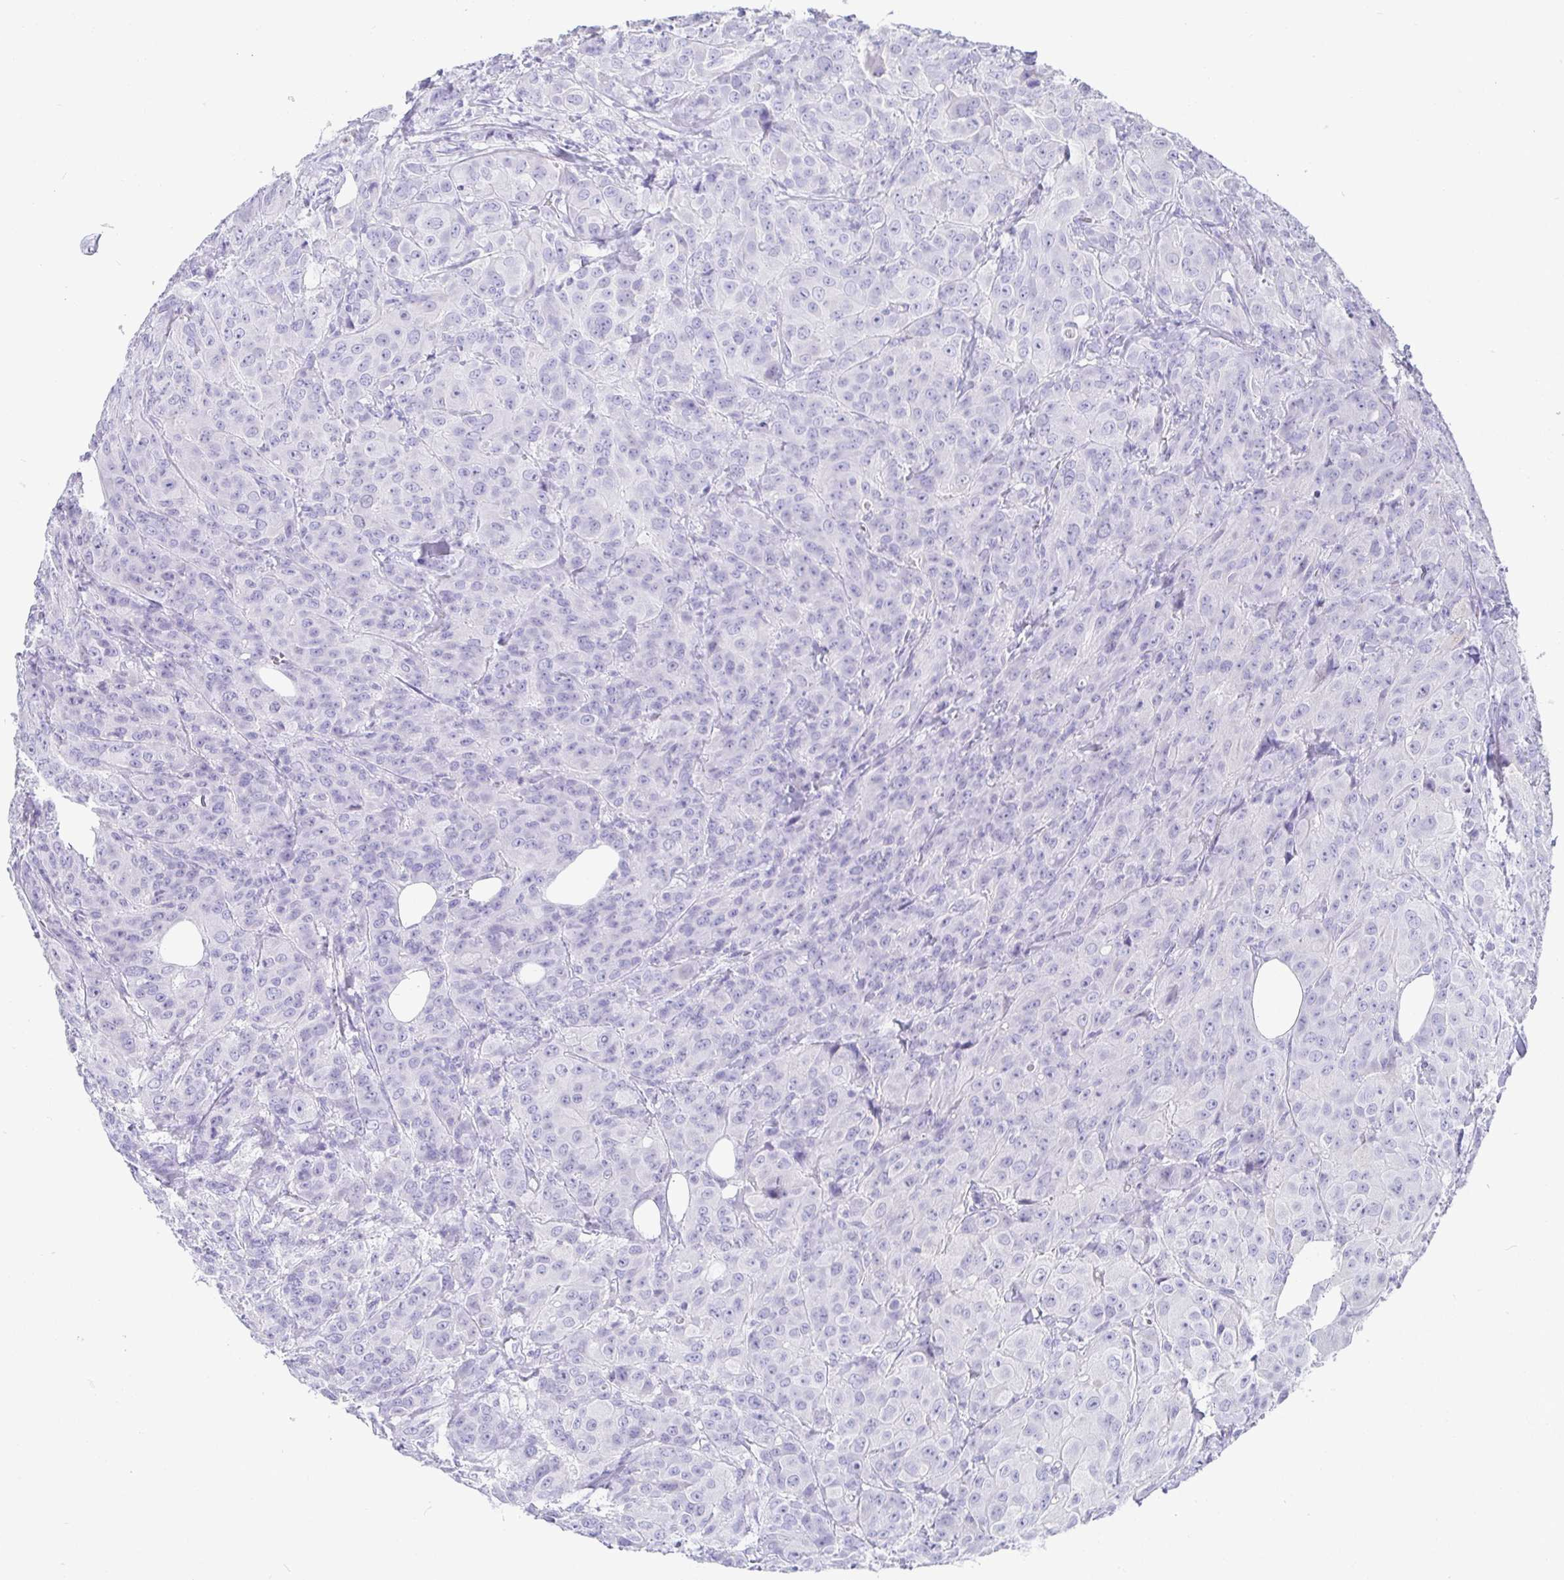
{"staining": {"intensity": "negative", "quantity": "none", "location": "none"}, "tissue": "breast cancer", "cell_type": "Tumor cells", "image_type": "cancer", "snomed": [{"axis": "morphology", "description": "Normal tissue, NOS"}, {"axis": "morphology", "description": "Duct carcinoma"}, {"axis": "topography", "description": "Breast"}], "caption": "Tumor cells are negative for brown protein staining in breast cancer (invasive ductal carcinoma).", "gene": "TMEM241", "patient": {"sex": "female", "age": 43}}